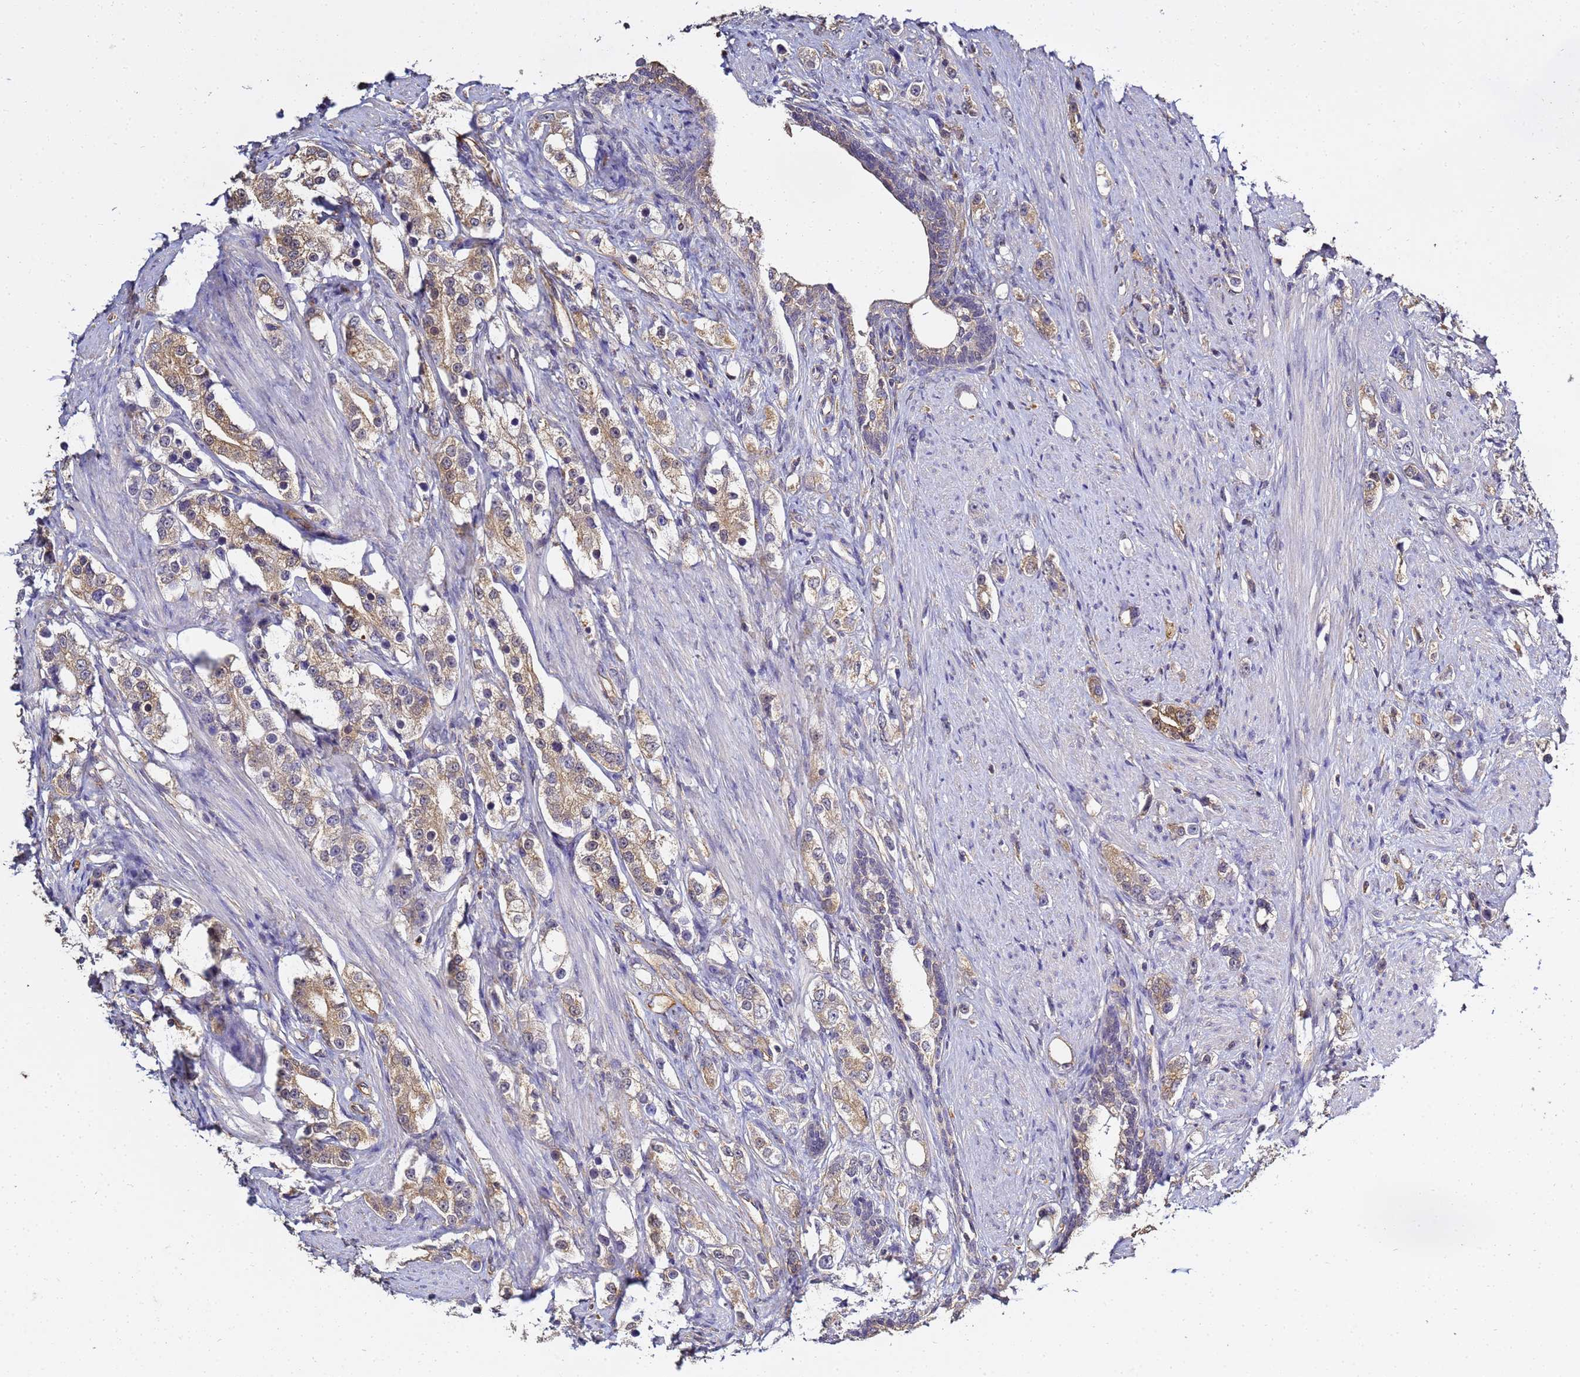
{"staining": {"intensity": "weak", "quantity": ">75%", "location": "cytoplasmic/membranous"}, "tissue": "prostate cancer", "cell_type": "Tumor cells", "image_type": "cancer", "snomed": [{"axis": "morphology", "description": "Adenocarcinoma, High grade"}, {"axis": "topography", "description": "Prostate"}], "caption": "Protein staining of prostate cancer tissue exhibits weak cytoplasmic/membranous staining in approximately >75% of tumor cells. (brown staining indicates protein expression, while blue staining denotes nuclei).", "gene": "ENOPH1", "patient": {"sex": "male", "age": 63}}